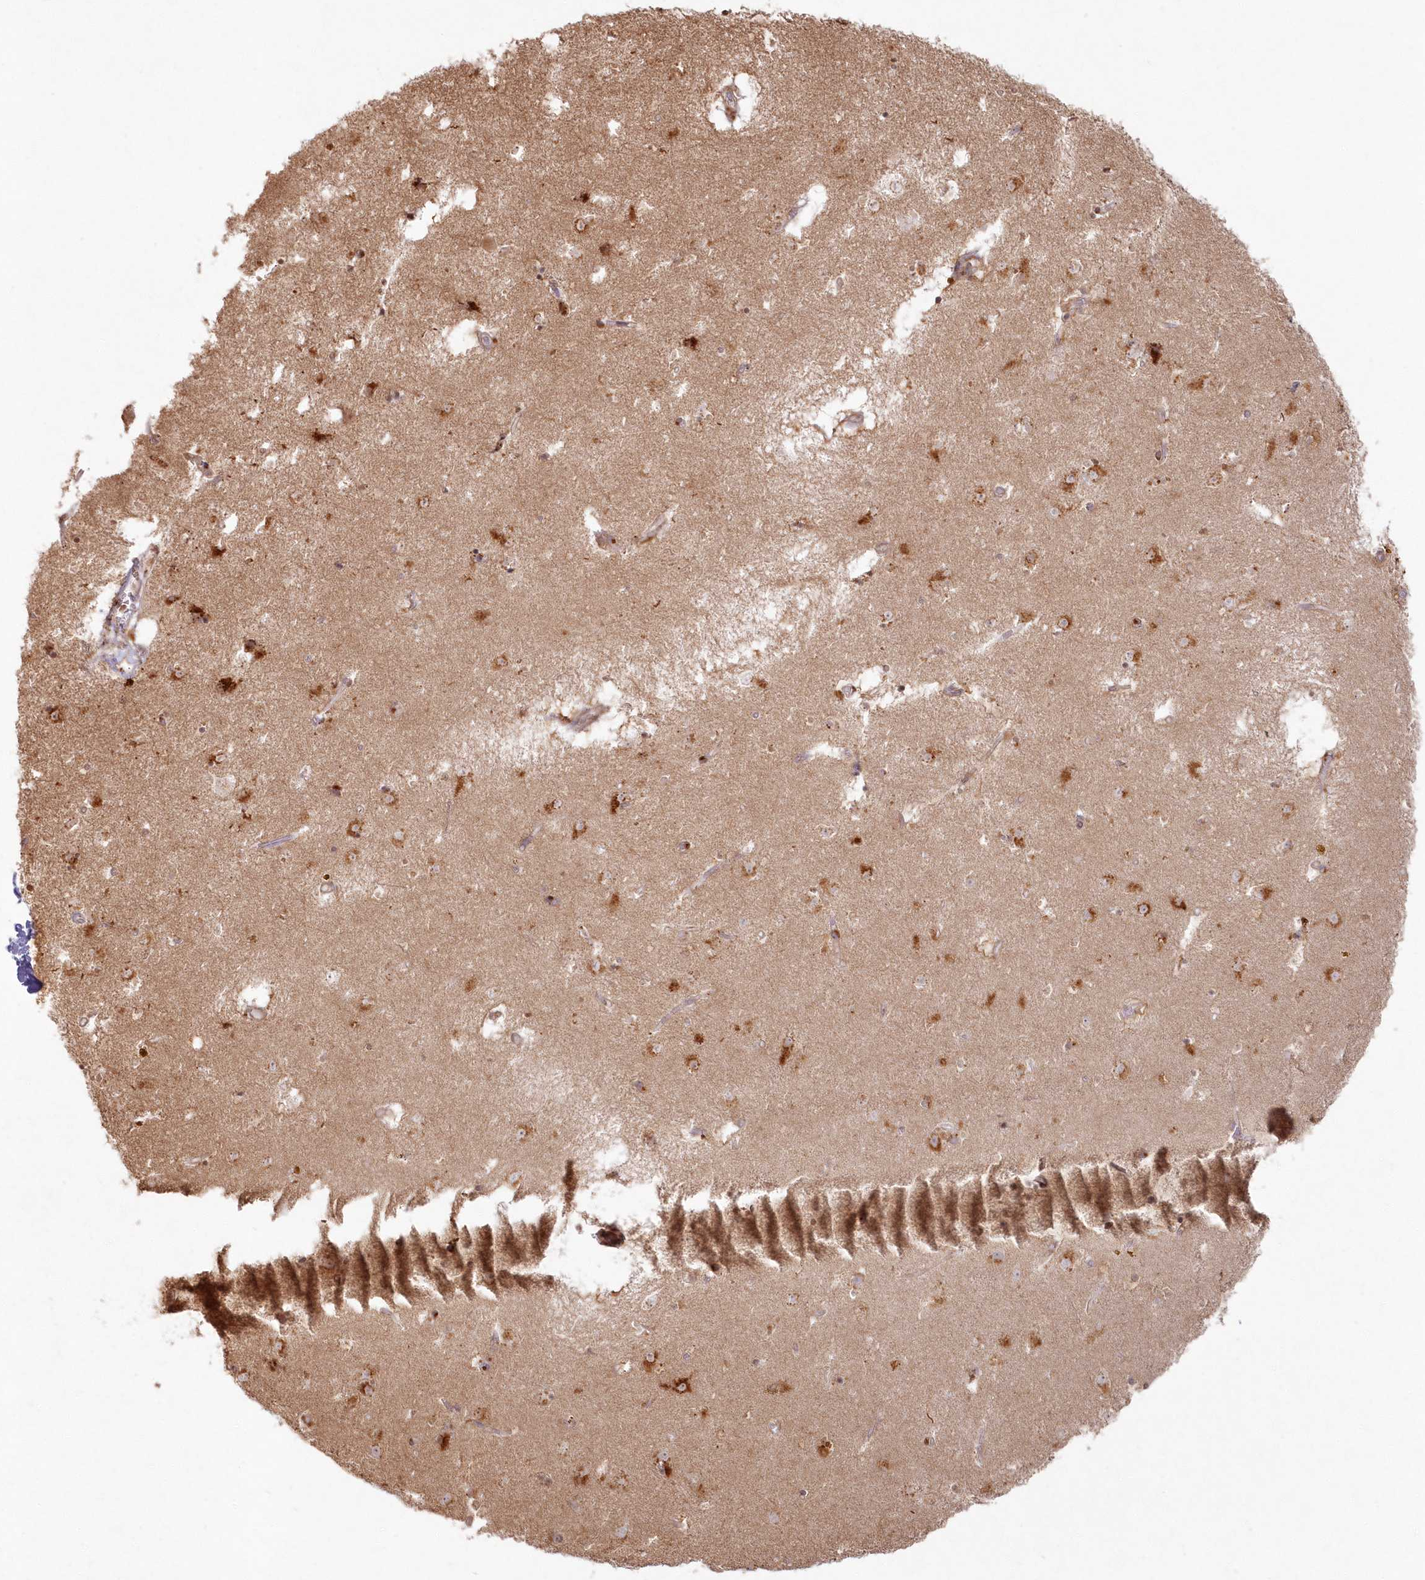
{"staining": {"intensity": "weak", "quantity": "<25%", "location": "cytoplasmic/membranous"}, "tissue": "caudate", "cell_type": "Glial cells", "image_type": "normal", "snomed": [{"axis": "morphology", "description": "Normal tissue, NOS"}, {"axis": "topography", "description": "Lateral ventricle wall"}], "caption": "Immunohistochemistry of normal human caudate exhibits no expression in glial cells.", "gene": "ARSB", "patient": {"sex": "male", "age": 70}}